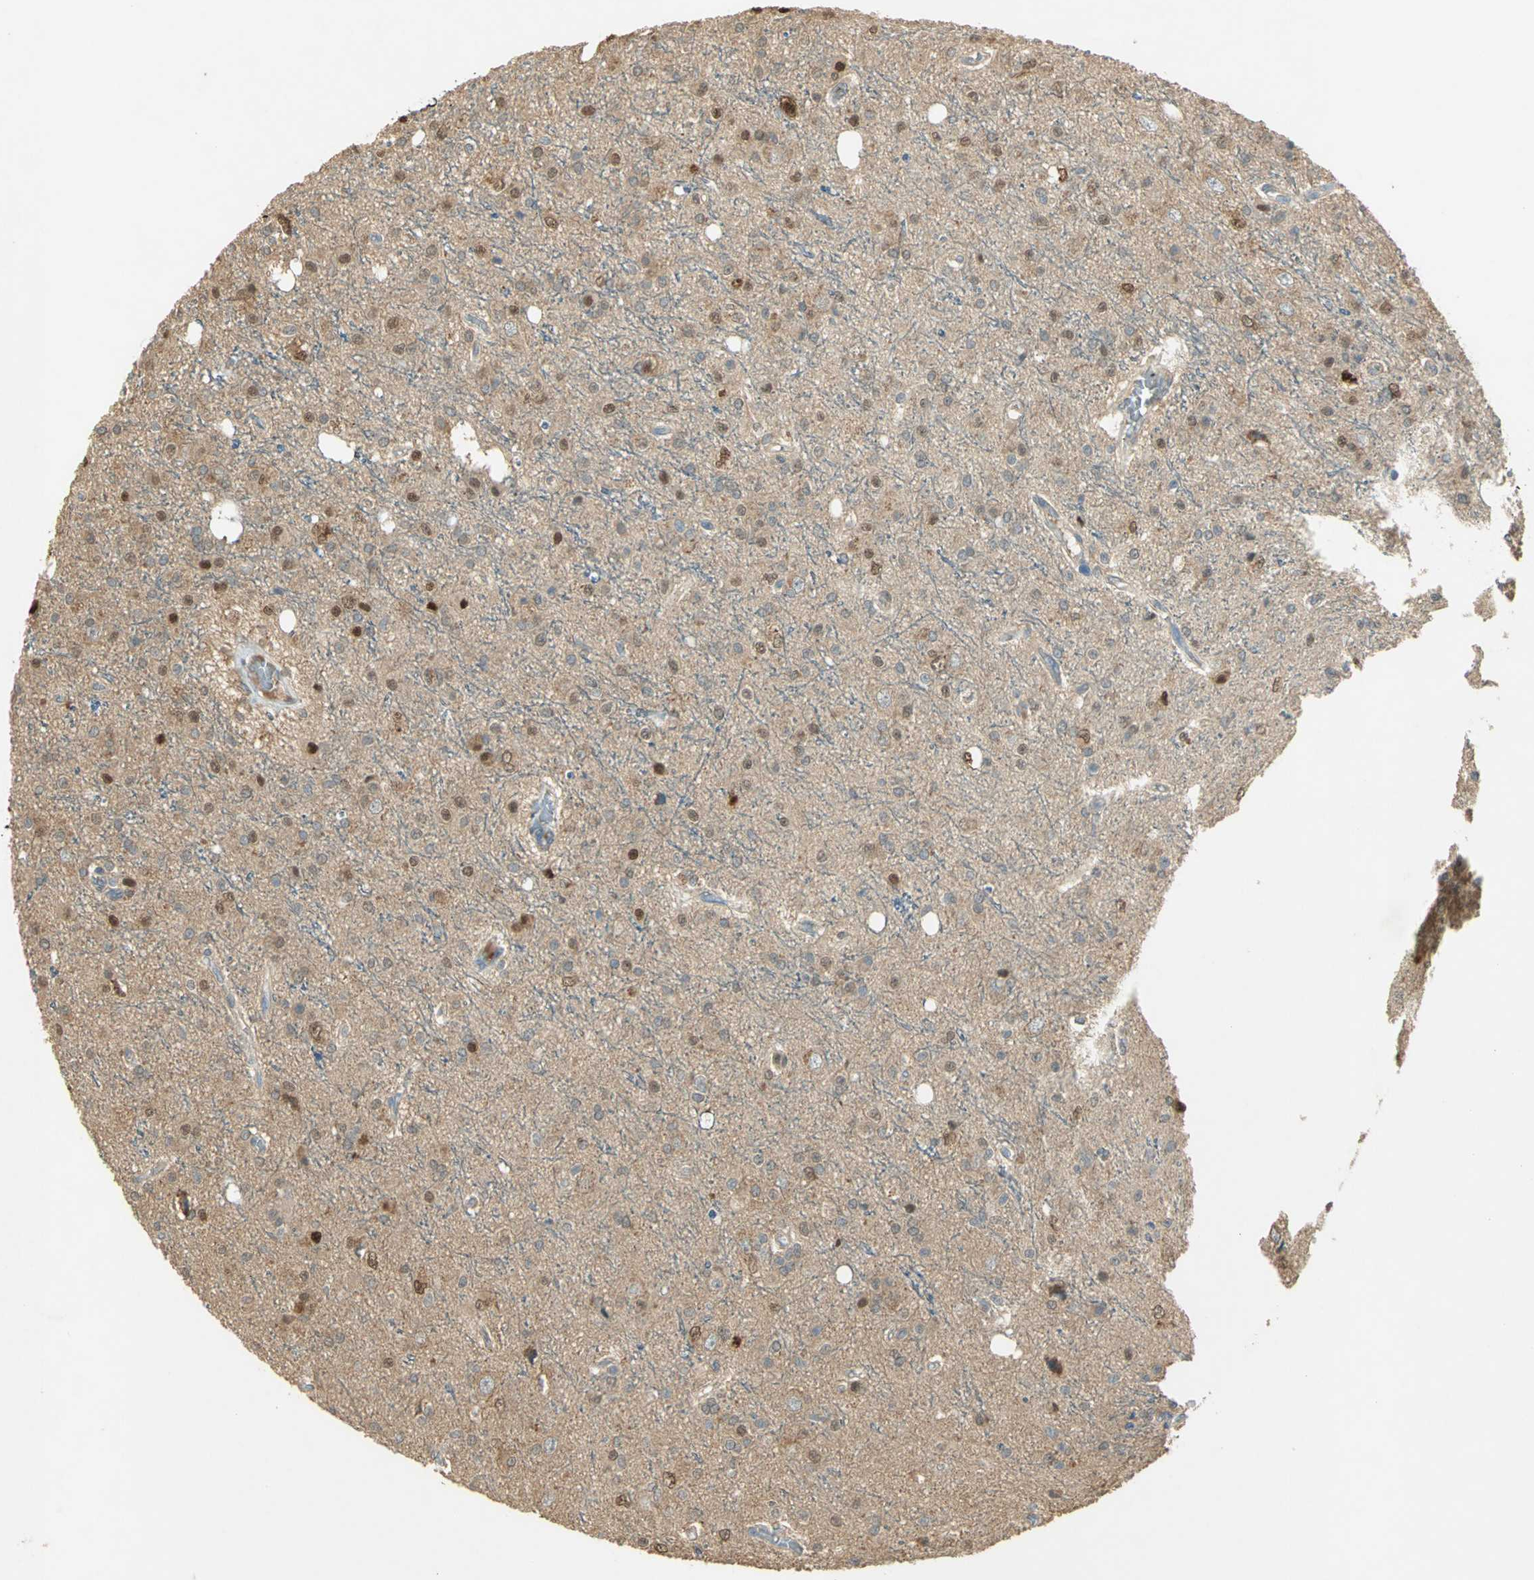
{"staining": {"intensity": "strong", "quantity": "<25%", "location": "cytoplasmic/membranous,nuclear"}, "tissue": "glioma", "cell_type": "Tumor cells", "image_type": "cancer", "snomed": [{"axis": "morphology", "description": "Glioma, malignant, High grade"}, {"axis": "topography", "description": "Brain"}], "caption": "IHC photomicrograph of glioma stained for a protein (brown), which demonstrates medium levels of strong cytoplasmic/membranous and nuclear positivity in approximately <25% of tumor cells.", "gene": "BIRC2", "patient": {"sex": "male", "age": 47}}